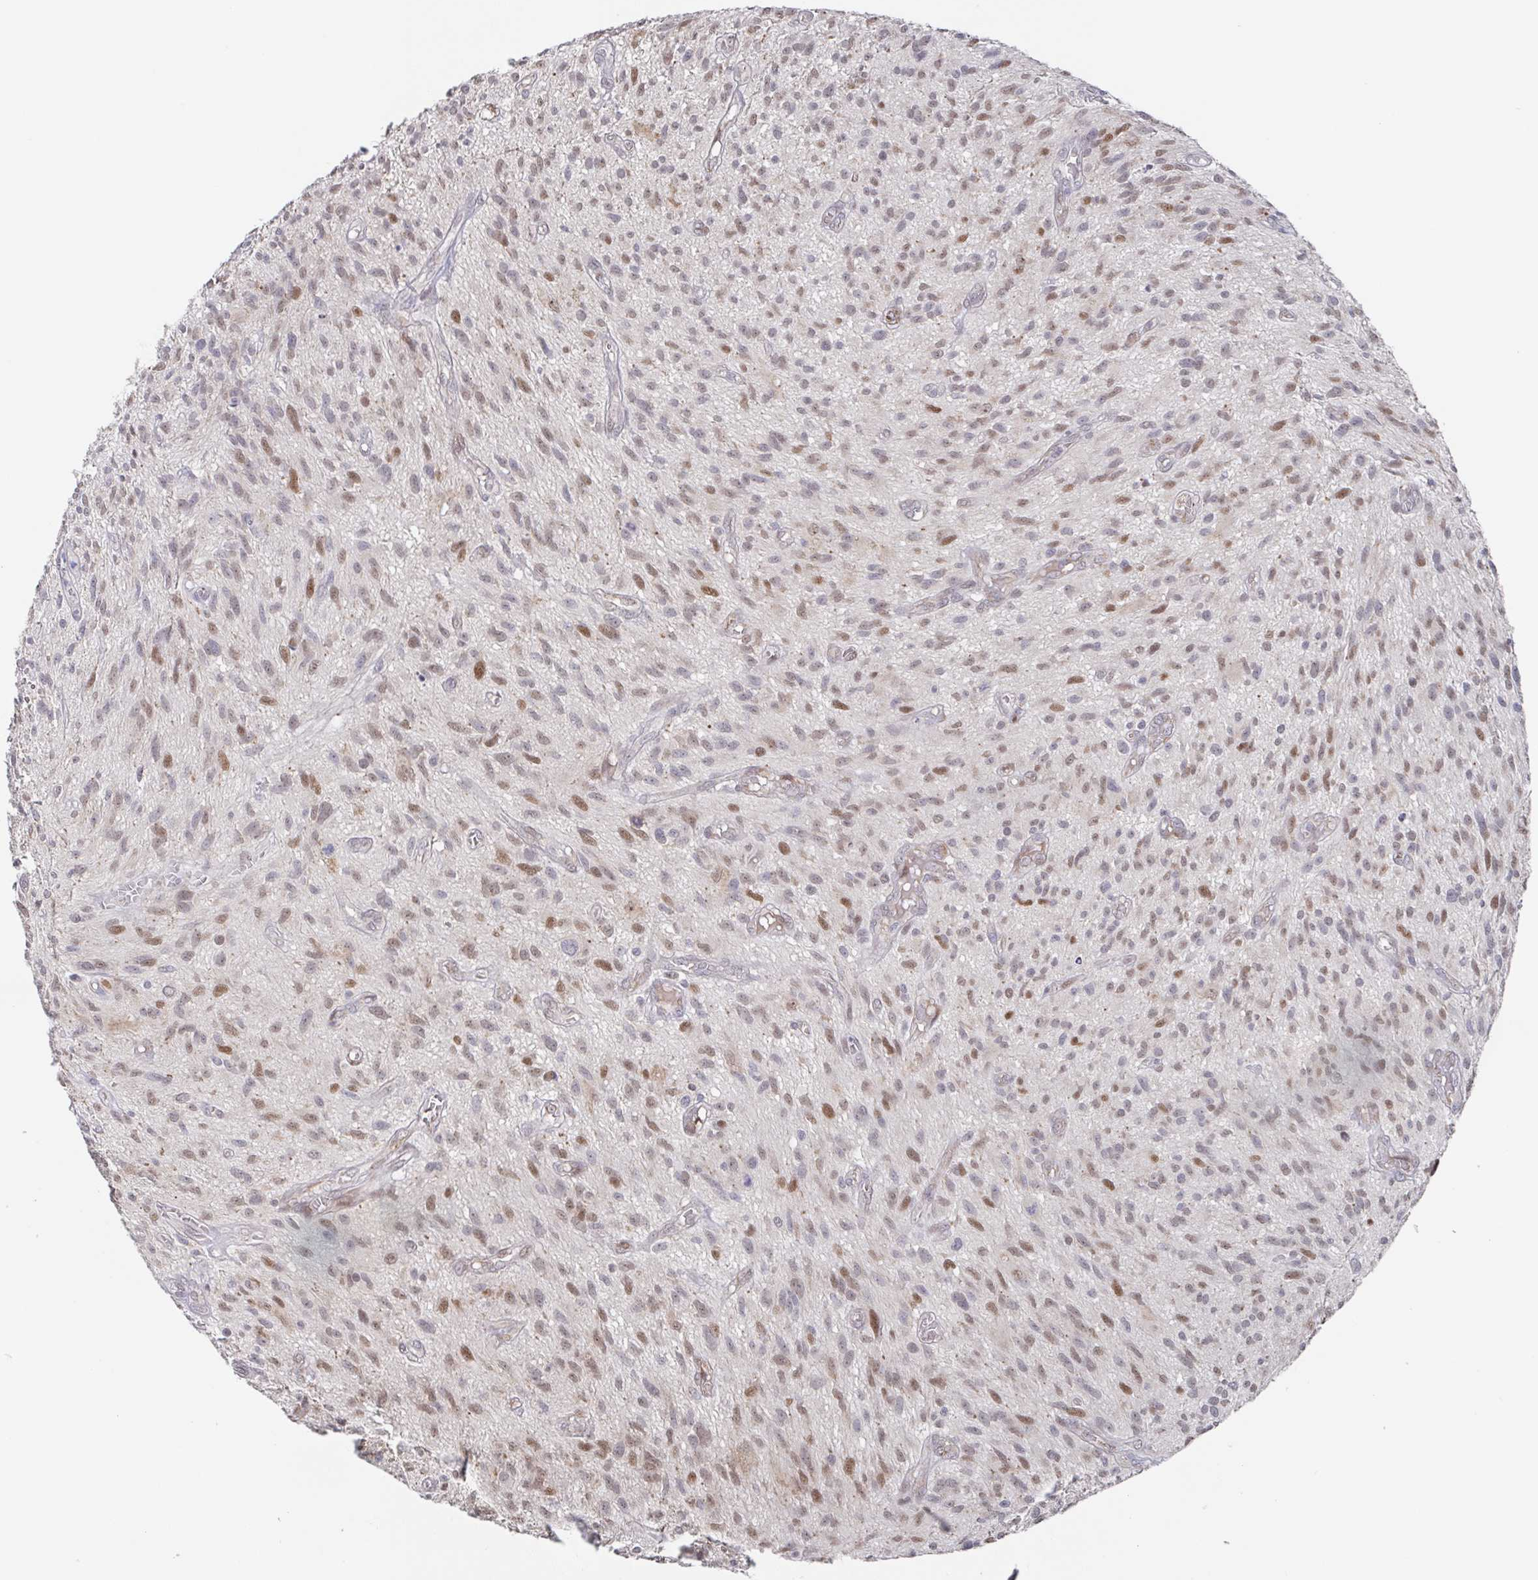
{"staining": {"intensity": "moderate", "quantity": "<25%", "location": "nuclear"}, "tissue": "glioma", "cell_type": "Tumor cells", "image_type": "cancer", "snomed": [{"axis": "morphology", "description": "Glioma, malignant, High grade"}, {"axis": "topography", "description": "Brain"}], "caption": "Human glioma stained with a protein marker demonstrates moderate staining in tumor cells.", "gene": "POU2F3", "patient": {"sex": "male", "age": 75}}